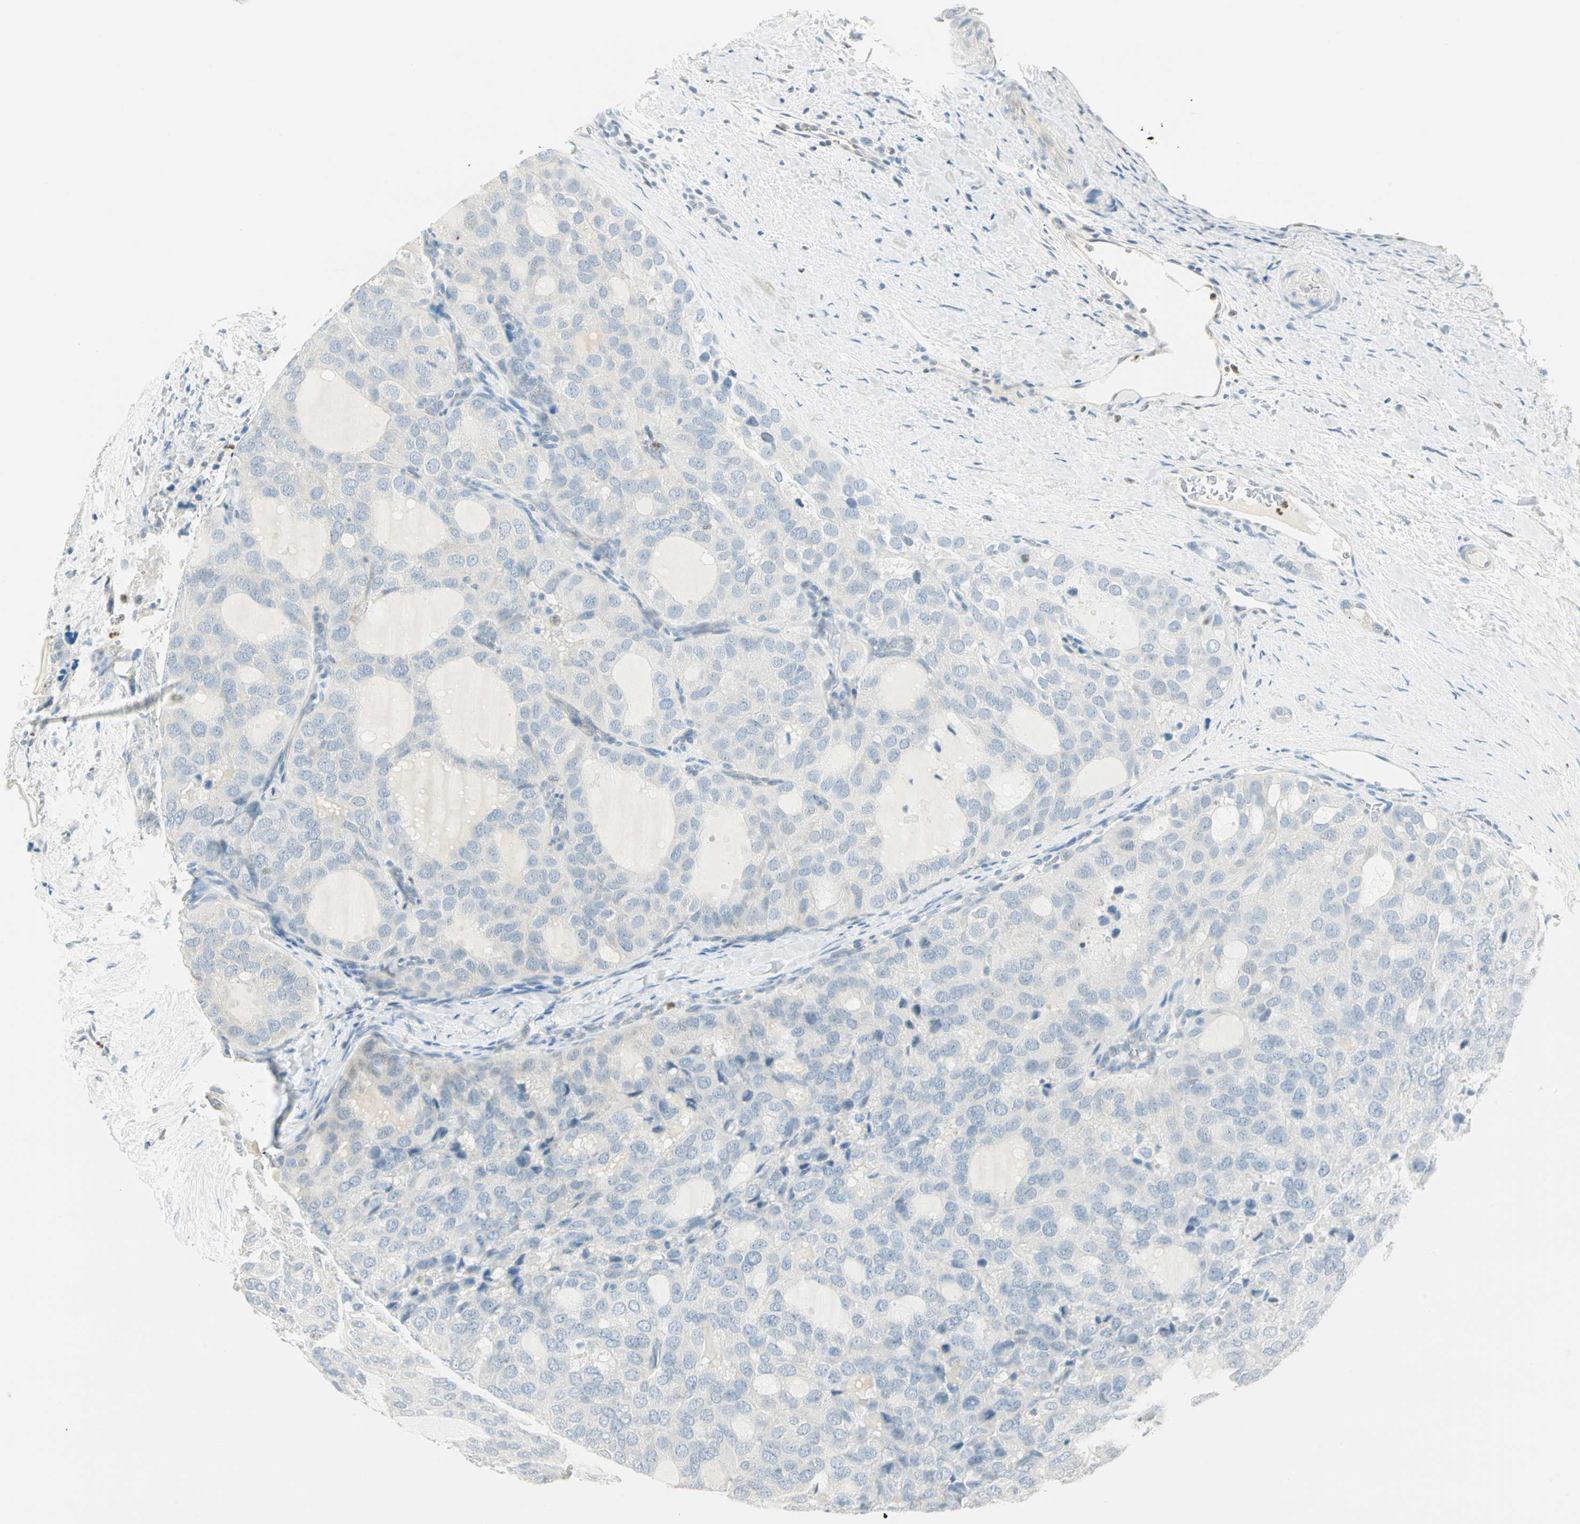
{"staining": {"intensity": "negative", "quantity": "none", "location": "none"}, "tissue": "thyroid cancer", "cell_type": "Tumor cells", "image_type": "cancer", "snomed": [{"axis": "morphology", "description": "Follicular adenoma carcinoma, NOS"}, {"axis": "topography", "description": "Thyroid gland"}], "caption": "This is an immunohistochemistry (IHC) micrograph of human thyroid follicular adenoma carcinoma. There is no expression in tumor cells.", "gene": "MLLT10", "patient": {"sex": "male", "age": 75}}